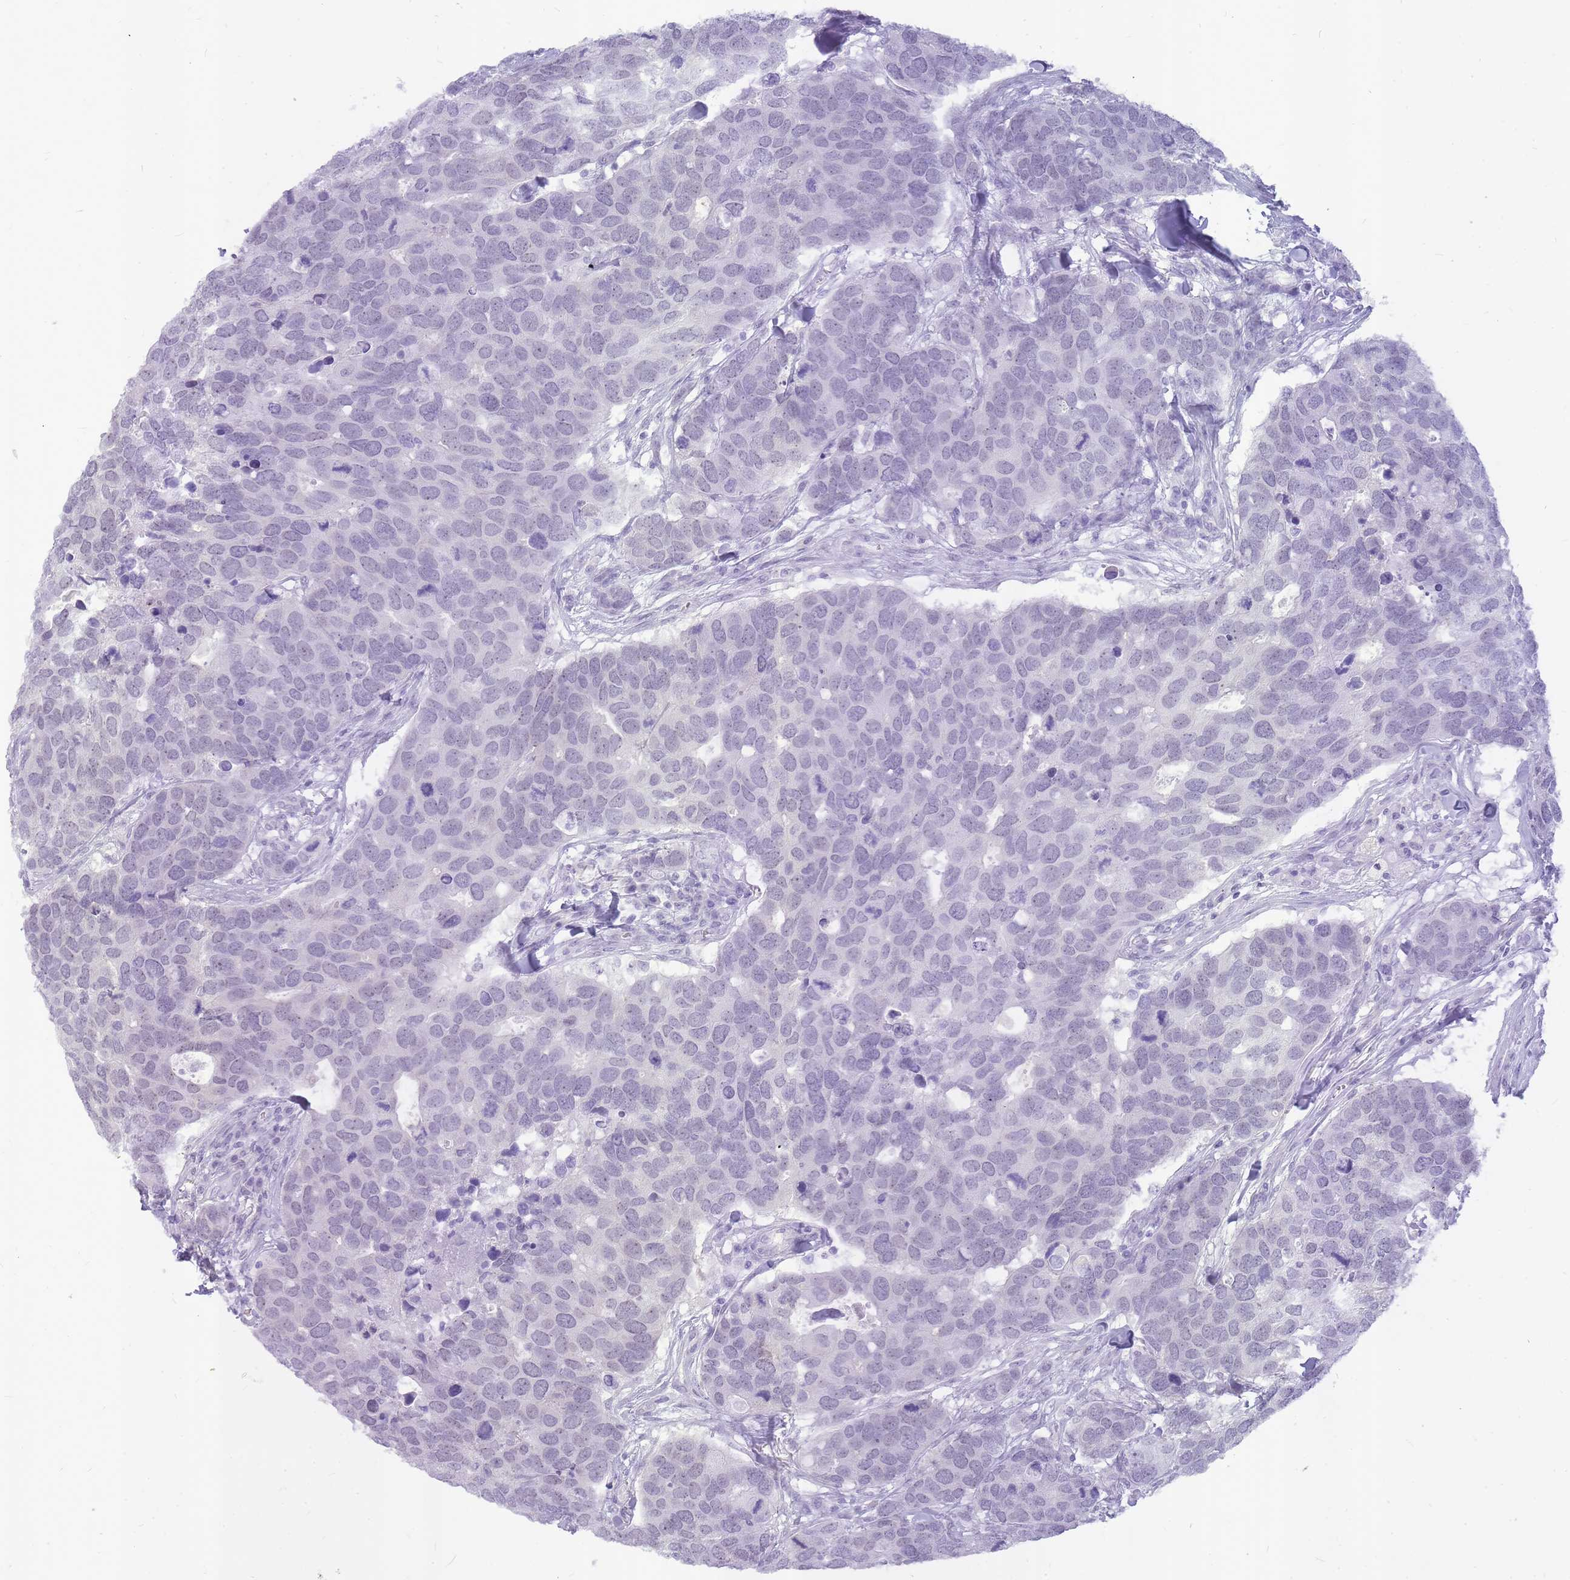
{"staining": {"intensity": "negative", "quantity": "none", "location": "none"}, "tissue": "breast cancer", "cell_type": "Tumor cells", "image_type": "cancer", "snomed": [{"axis": "morphology", "description": "Duct carcinoma"}, {"axis": "topography", "description": "Breast"}], "caption": "This image is of invasive ductal carcinoma (breast) stained with IHC to label a protein in brown with the nuclei are counter-stained blue. There is no positivity in tumor cells. (DAB IHC with hematoxylin counter stain).", "gene": "INS", "patient": {"sex": "female", "age": 83}}